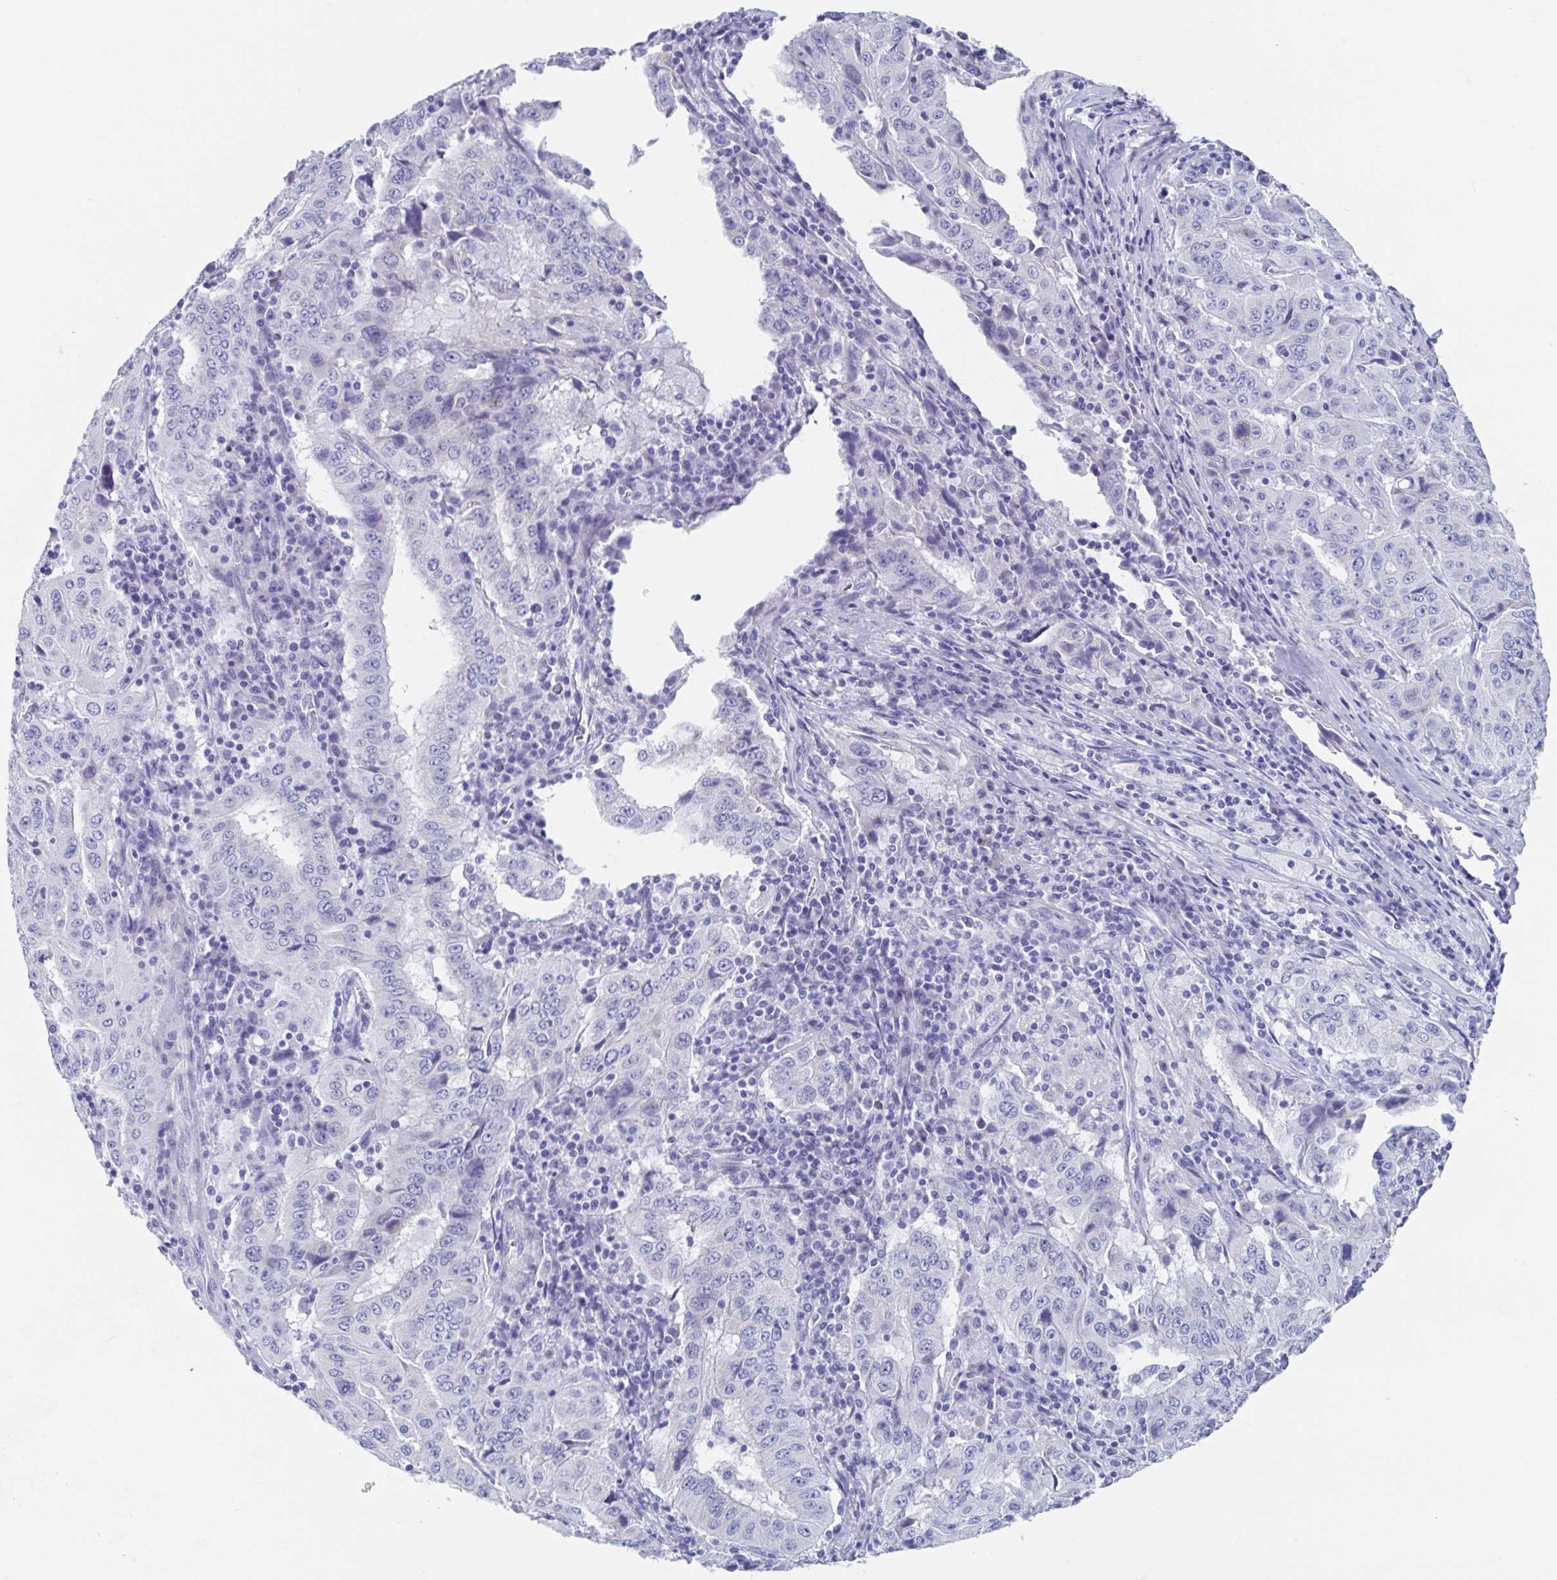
{"staining": {"intensity": "negative", "quantity": "none", "location": "none"}, "tissue": "pancreatic cancer", "cell_type": "Tumor cells", "image_type": "cancer", "snomed": [{"axis": "morphology", "description": "Adenocarcinoma, NOS"}, {"axis": "topography", "description": "Pancreas"}], "caption": "Immunohistochemical staining of pancreatic cancer demonstrates no significant staining in tumor cells.", "gene": "SHCBP1L", "patient": {"sex": "male", "age": 63}}